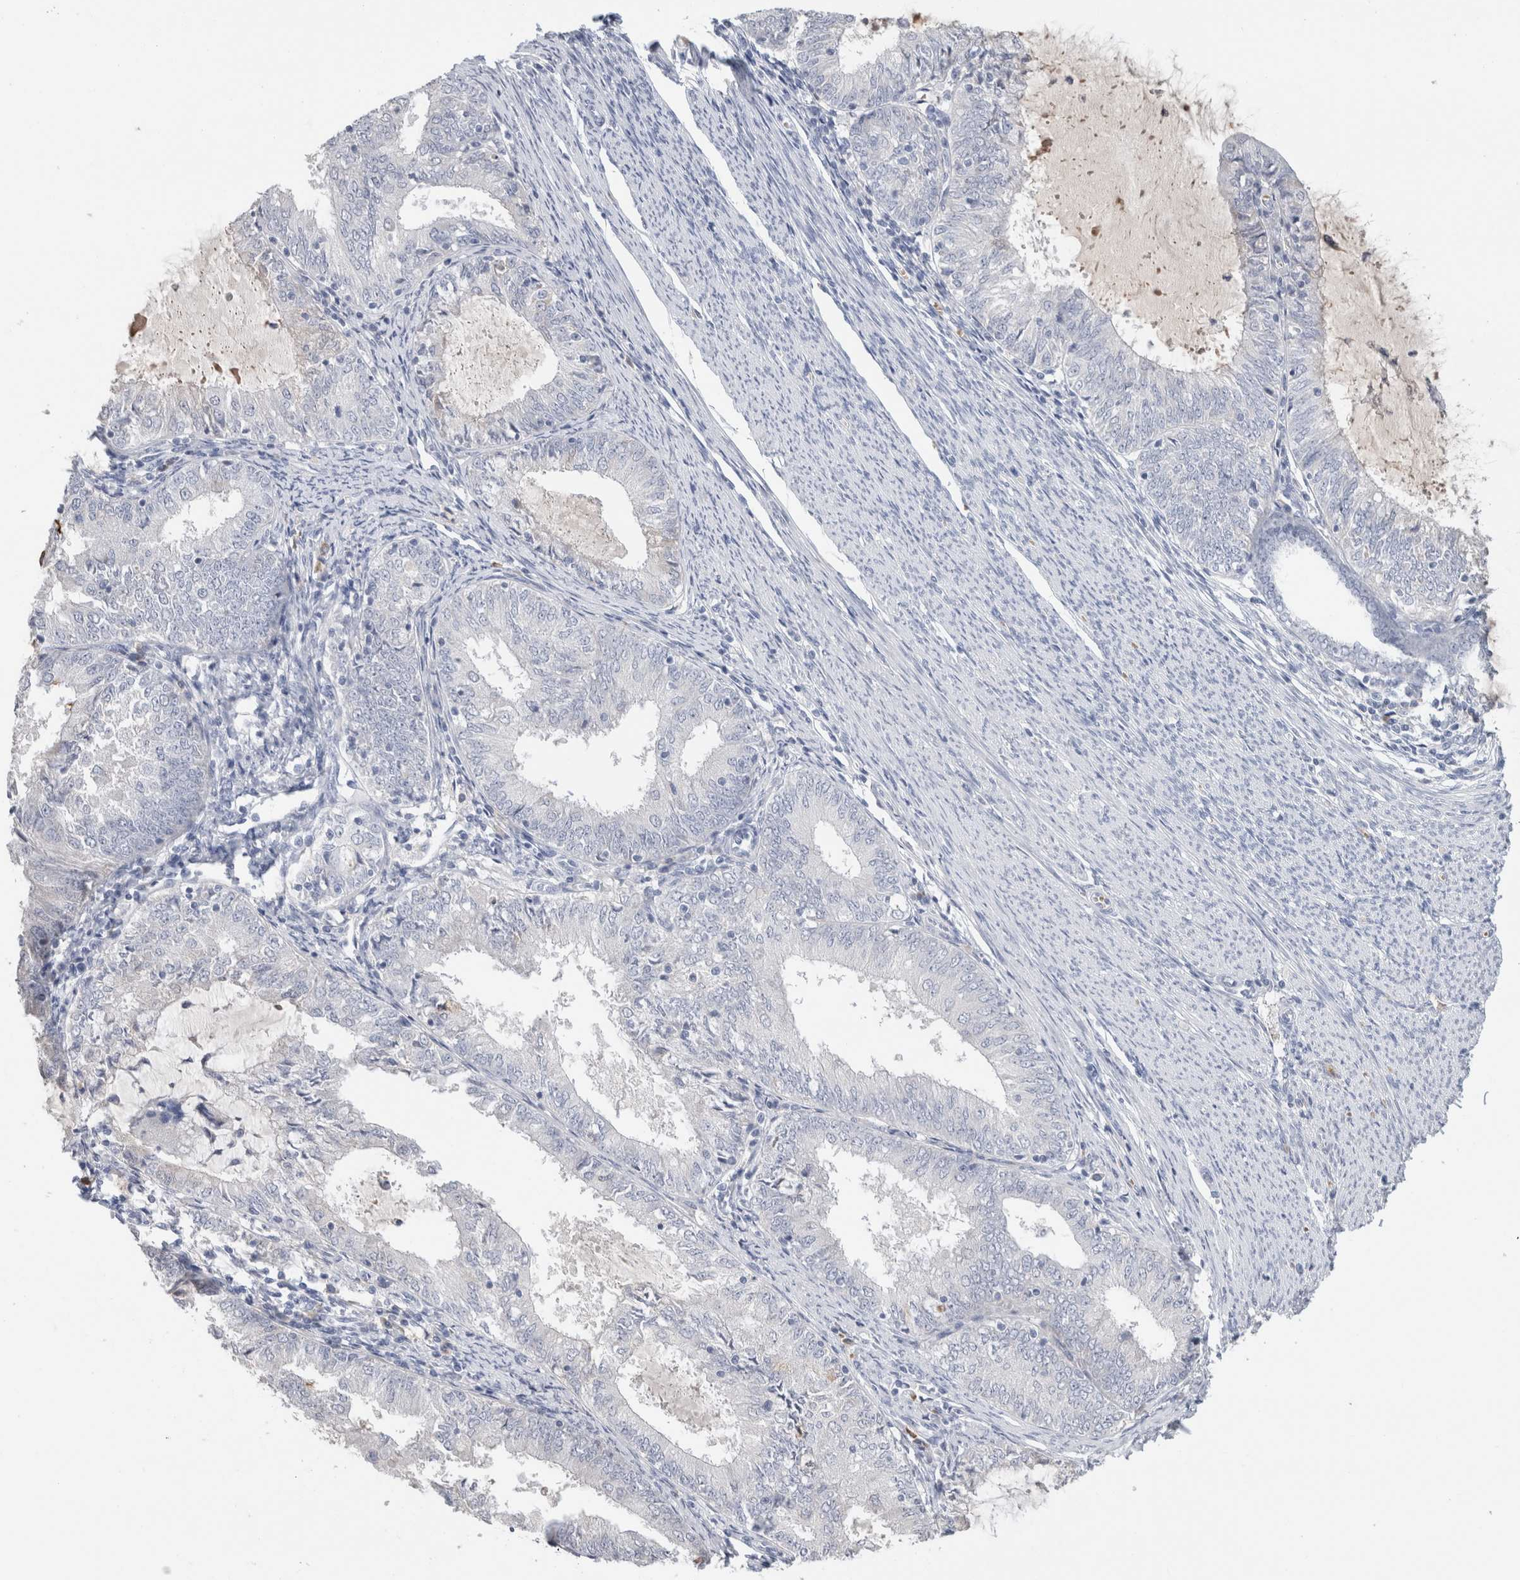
{"staining": {"intensity": "negative", "quantity": "none", "location": "none"}, "tissue": "endometrial cancer", "cell_type": "Tumor cells", "image_type": "cancer", "snomed": [{"axis": "morphology", "description": "Adenocarcinoma, NOS"}, {"axis": "topography", "description": "Endometrium"}], "caption": "This is a photomicrograph of immunohistochemistry (IHC) staining of endometrial cancer, which shows no positivity in tumor cells.", "gene": "SCGB1A1", "patient": {"sex": "female", "age": 57}}